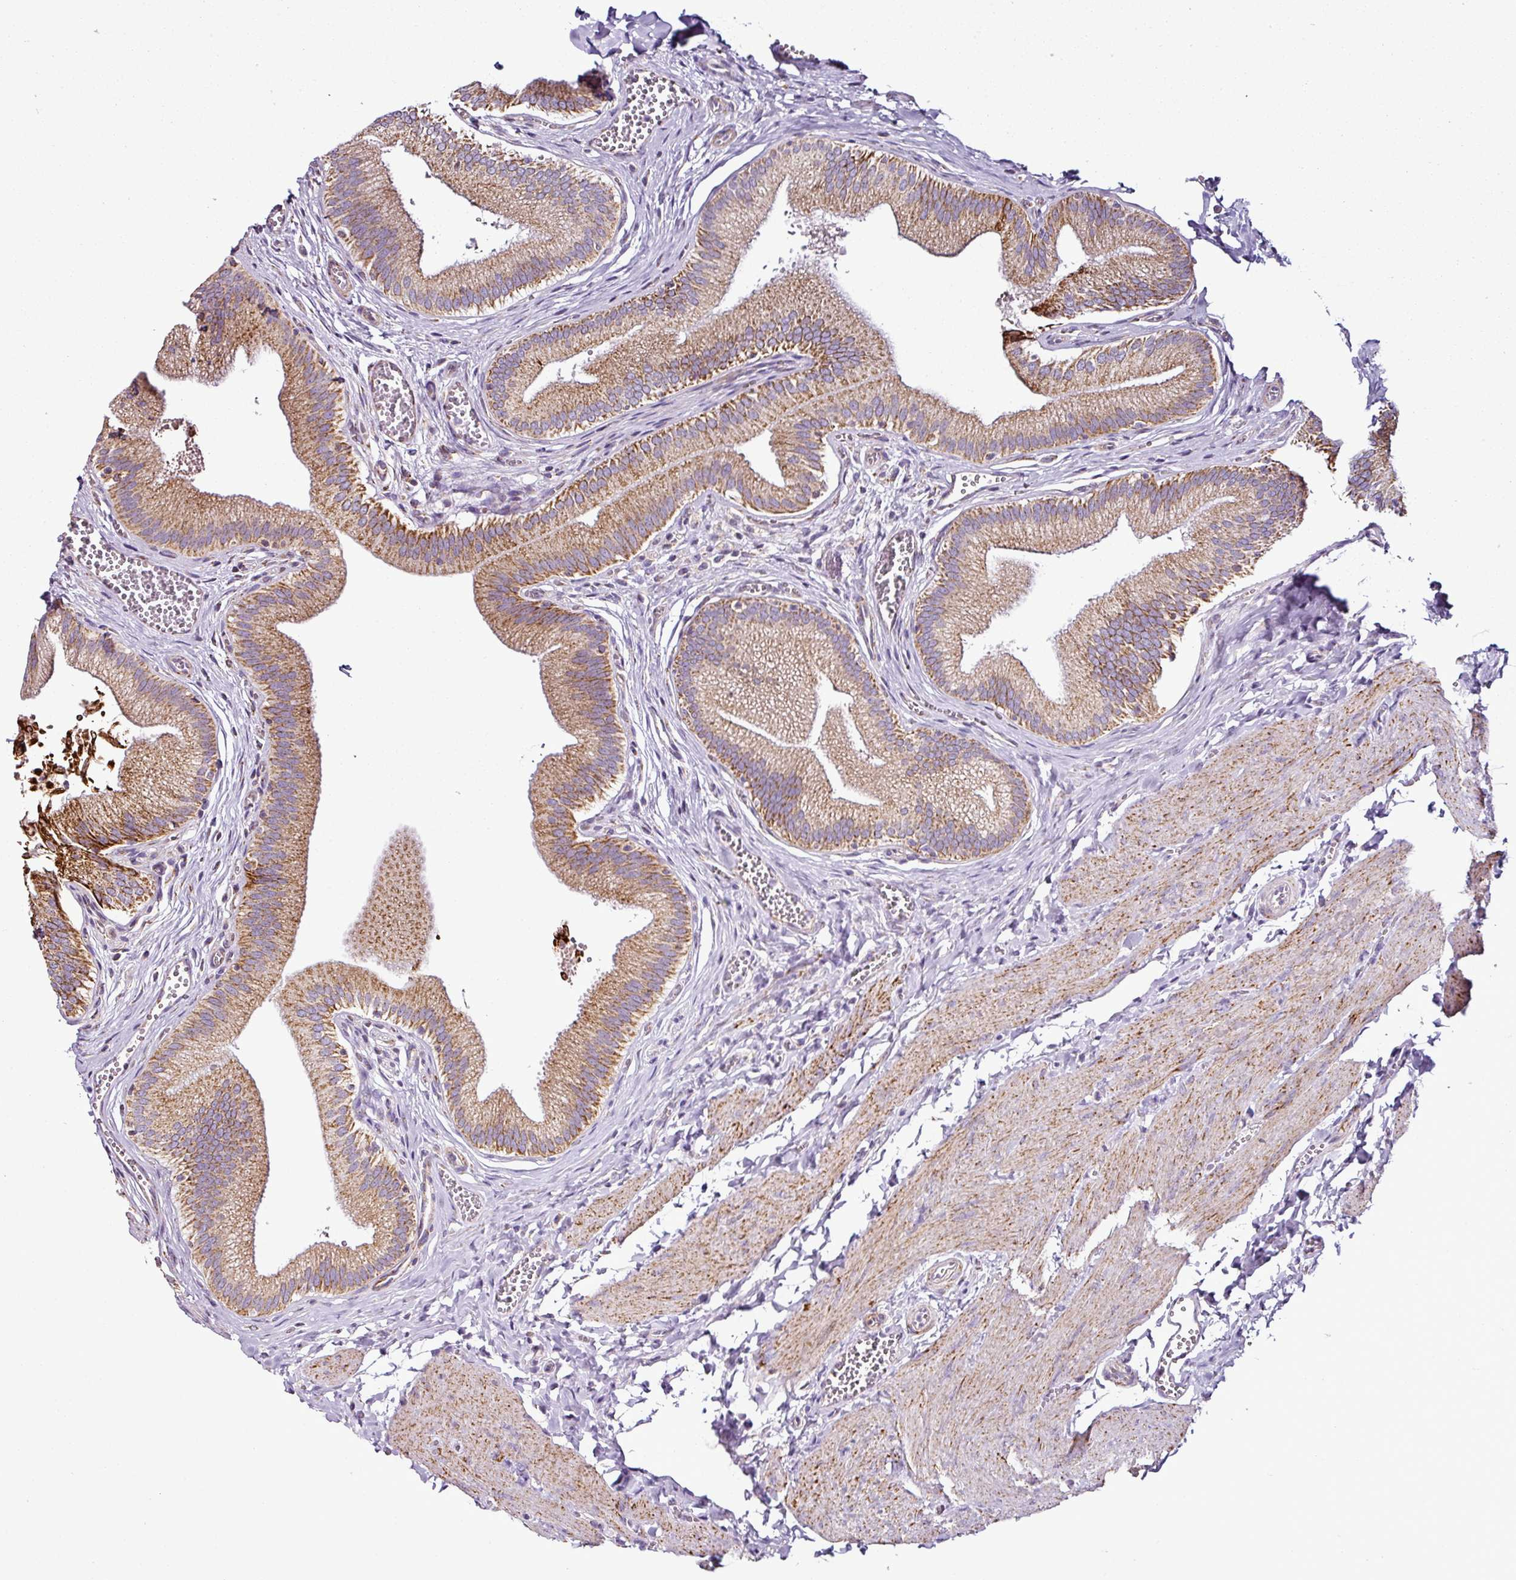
{"staining": {"intensity": "strong", "quantity": ">75%", "location": "cytoplasmic/membranous"}, "tissue": "gallbladder", "cell_type": "Glandular cells", "image_type": "normal", "snomed": [{"axis": "morphology", "description": "Normal tissue, NOS"}, {"axis": "topography", "description": "Gallbladder"}], "caption": "This histopathology image shows benign gallbladder stained with immunohistochemistry to label a protein in brown. The cytoplasmic/membranous of glandular cells show strong positivity for the protein. Nuclei are counter-stained blue.", "gene": "DPAGT1", "patient": {"sex": "male", "age": 17}}